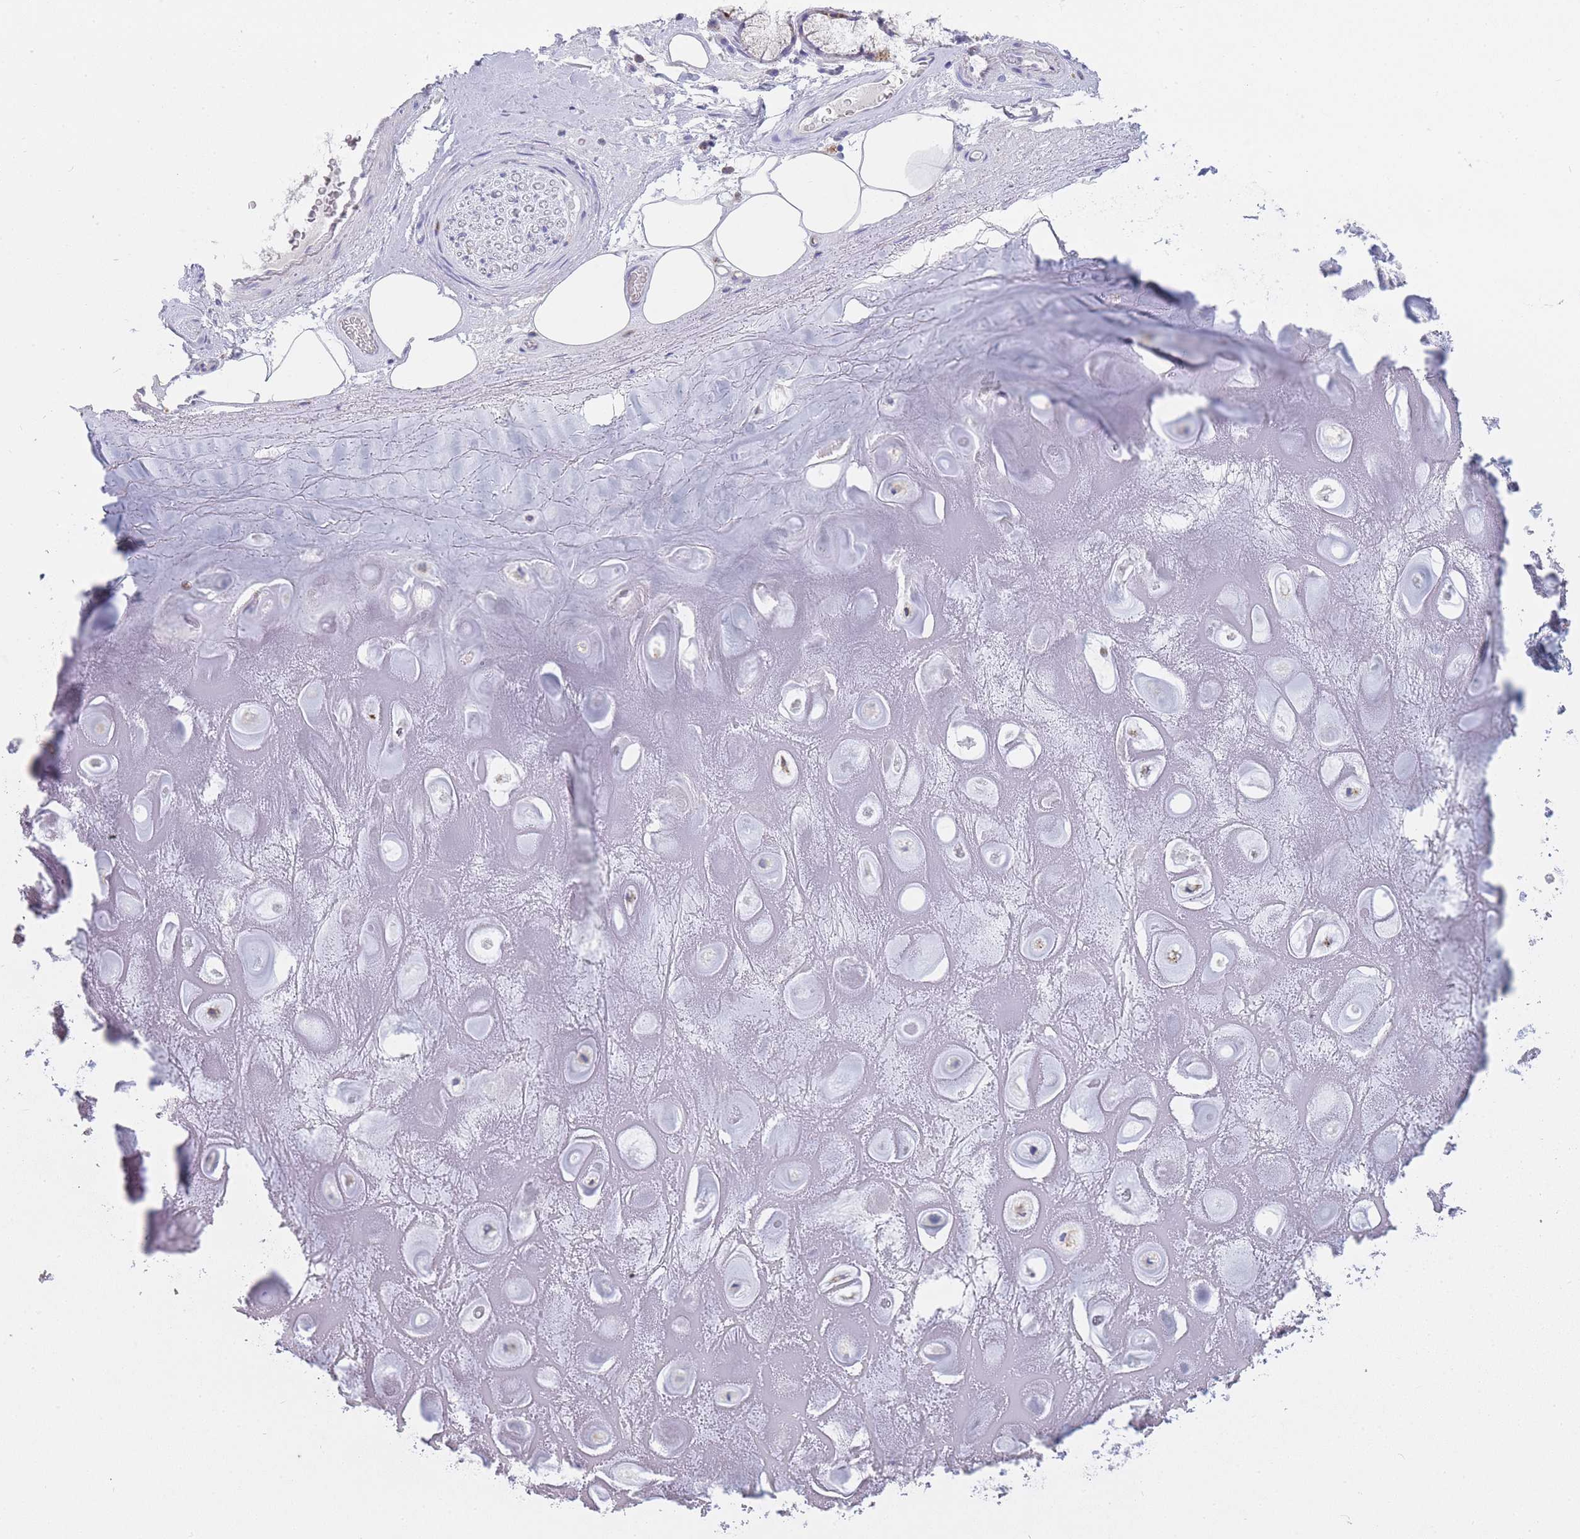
{"staining": {"intensity": "negative", "quantity": "none", "location": "none"}, "tissue": "adipose tissue", "cell_type": "Adipocytes", "image_type": "normal", "snomed": [{"axis": "morphology", "description": "Normal tissue, NOS"}, {"axis": "topography", "description": "Cartilage tissue"}], "caption": "Adipocytes show no significant protein expression in benign adipose tissue.", "gene": "GAA", "patient": {"sex": "male", "age": 81}}